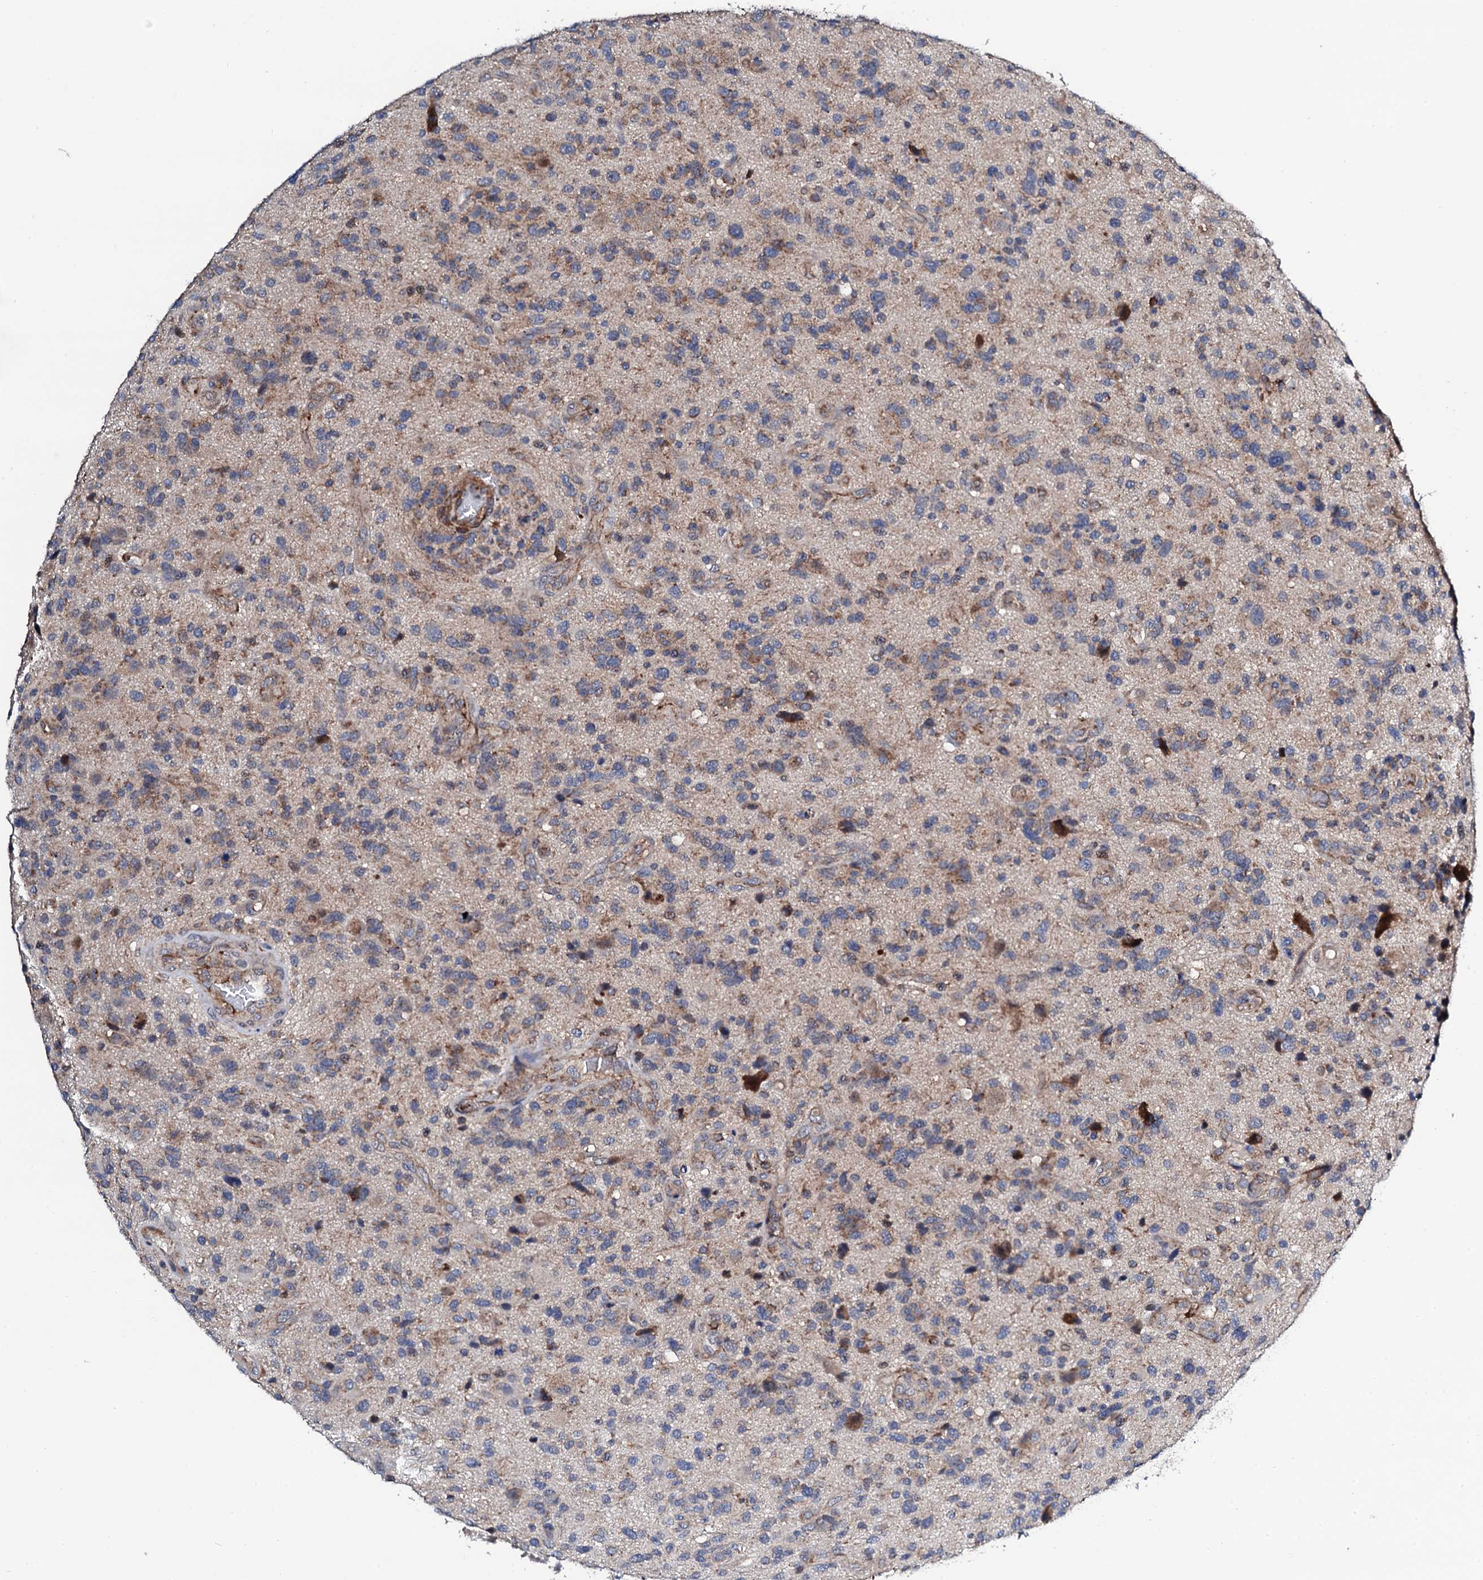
{"staining": {"intensity": "moderate", "quantity": "<25%", "location": "cytoplasmic/membranous"}, "tissue": "glioma", "cell_type": "Tumor cells", "image_type": "cancer", "snomed": [{"axis": "morphology", "description": "Glioma, malignant, High grade"}, {"axis": "topography", "description": "Brain"}], "caption": "This image demonstrates immunohistochemistry (IHC) staining of glioma, with low moderate cytoplasmic/membranous positivity in approximately <25% of tumor cells.", "gene": "COG4", "patient": {"sex": "male", "age": 47}}